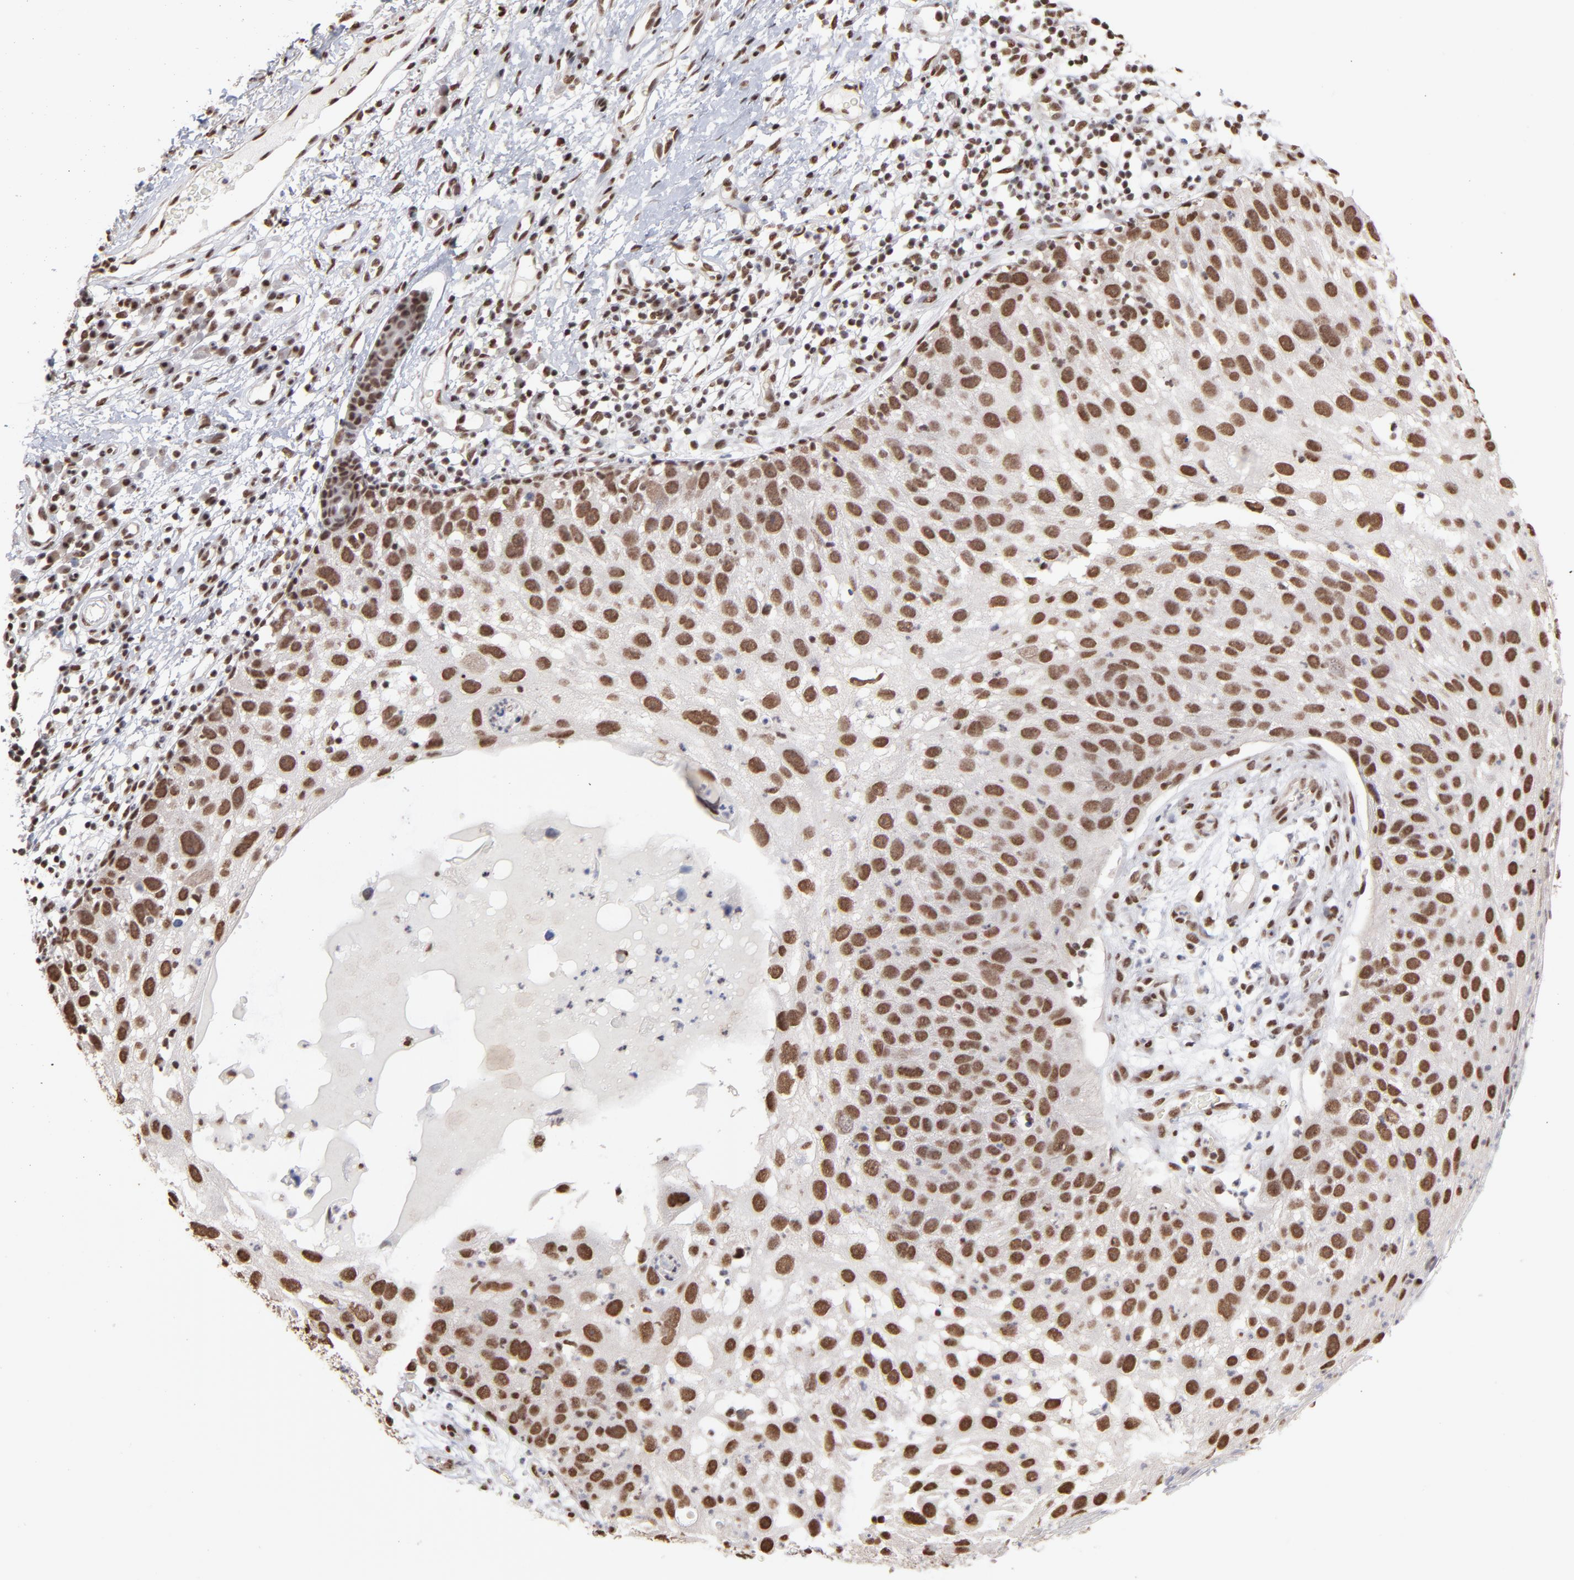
{"staining": {"intensity": "strong", "quantity": ">75%", "location": "nuclear"}, "tissue": "skin cancer", "cell_type": "Tumor cells", "image_type": "cancer", "snomed": [{"axis": "morphology", "description": "Squamous cell carcinoma, NOS"}, {"axis": "topography", "description": "Skin"}], "caption": "Protein staining of squamous cell carcinoma (skin) tissue displays strong nuclear positivity in approximately >75% of tumor cells.", "gene": "ZNF3", "patient": {"sex": "male", "age": 87}}